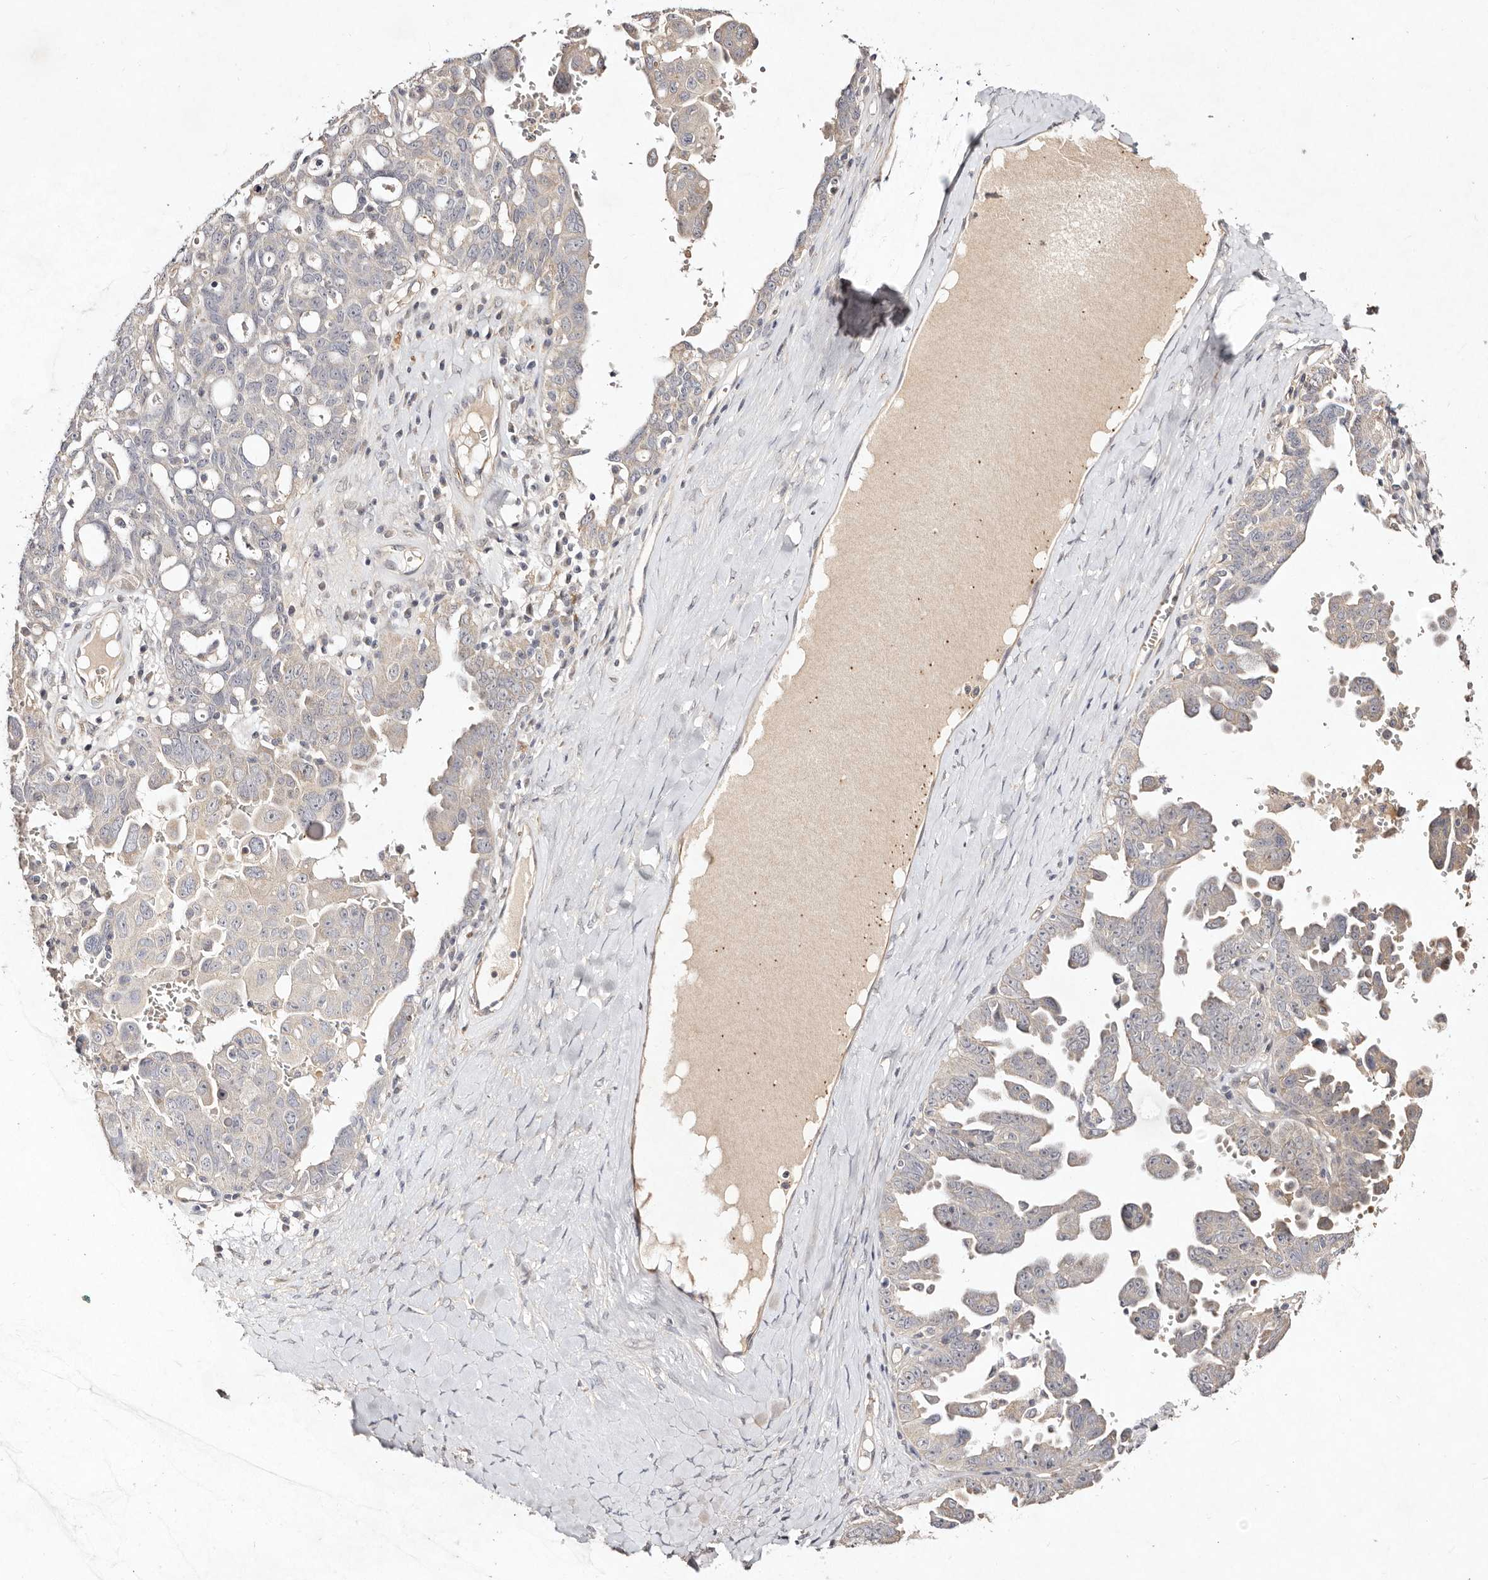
{"staining": {"intensity": "negative", "quantity": "none", "location": "none"}, "tissue": "ovarian cancer", "cell_type": "Tumor cells", "image_type": "cancer", "snomed": [{"axis": "morphology", "description": "Carcinoma, endometroid"}, {"axis": "topography", "description": "Ovary"}], "caption": "This is an immunohistochemistry (IHC) image of human endometroid carcinoma (ovarian). There is no expression in tumor cells.", "gene": "MTMR11", "patient": {"sex": "female", "age": 62}}